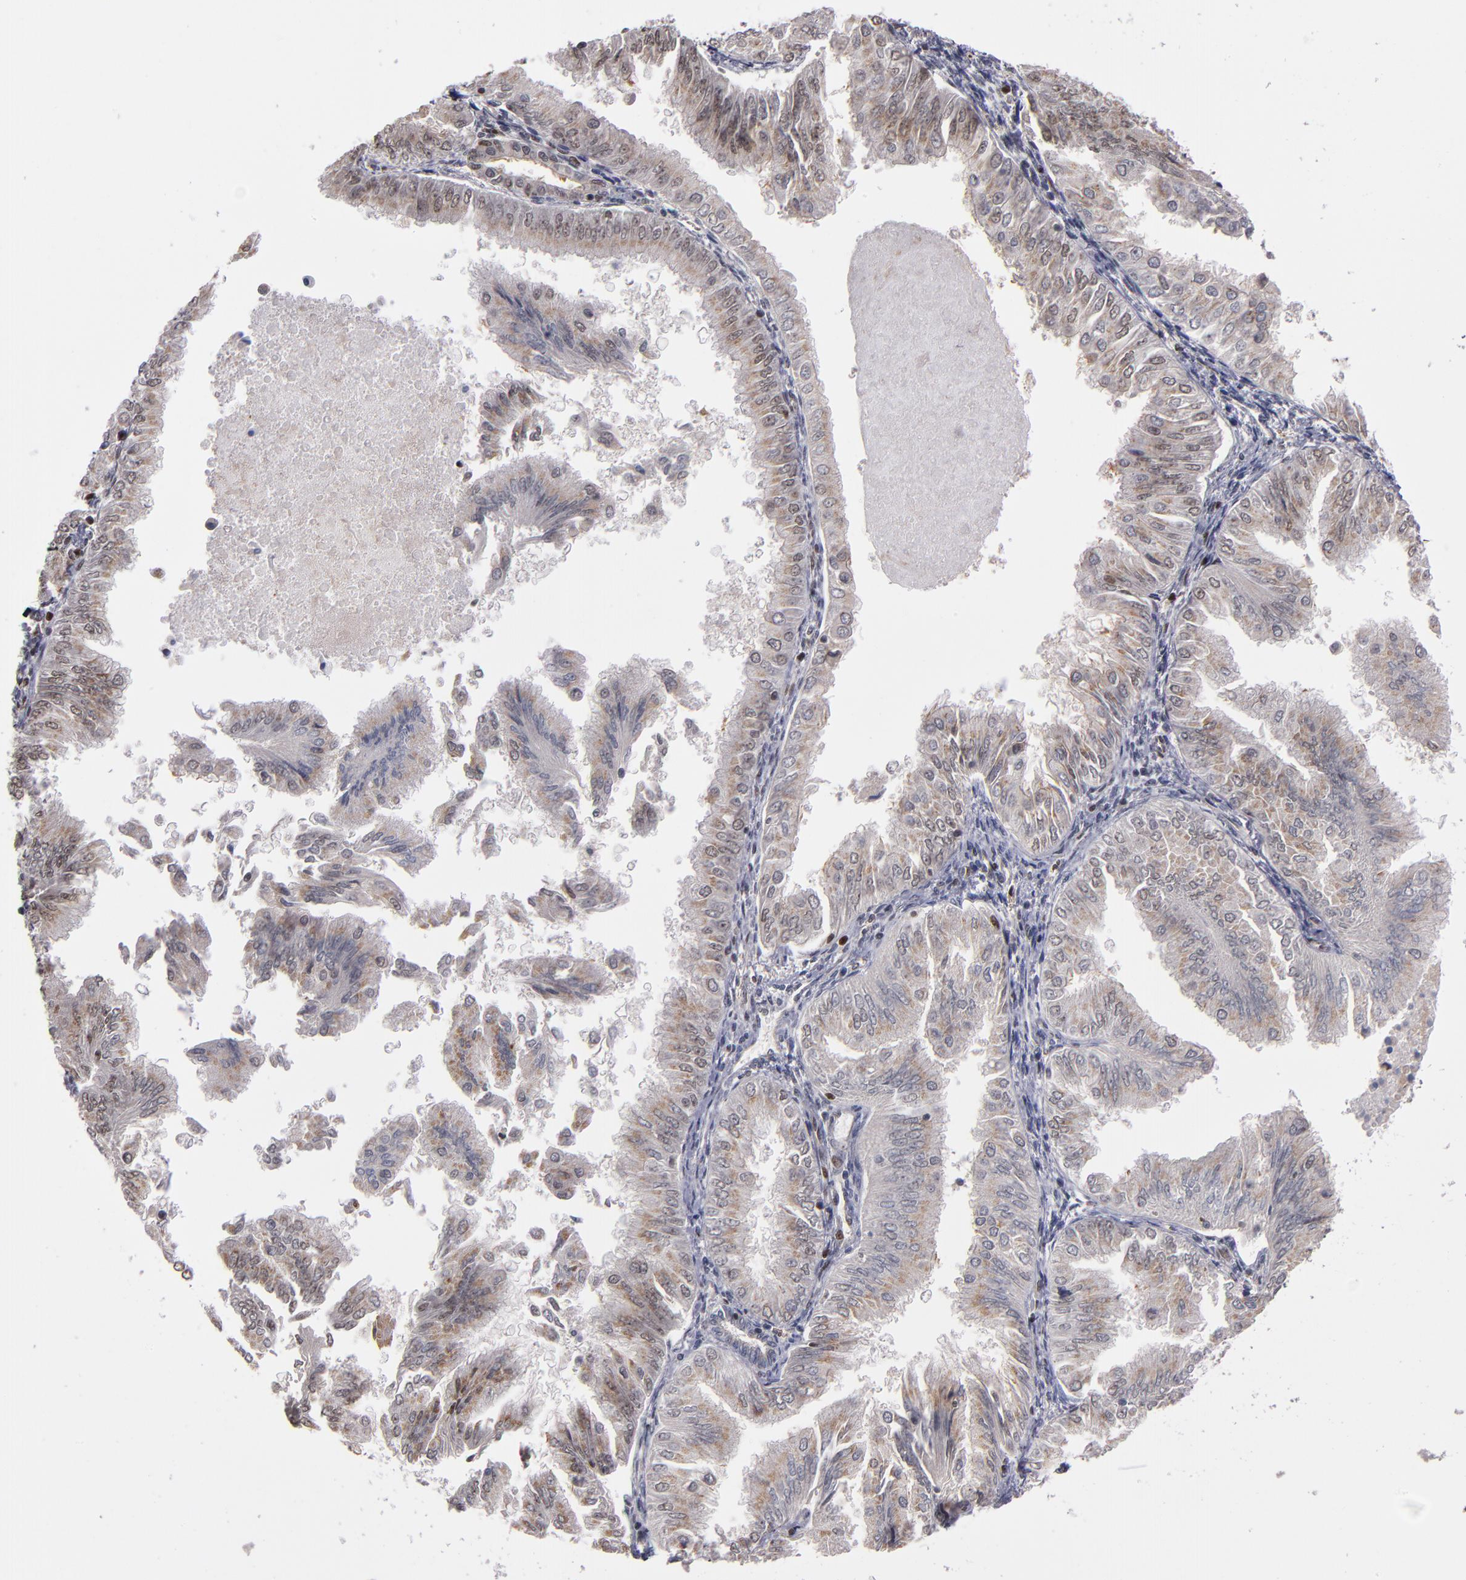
{"staining": {"intensity": "weak", "quantity": ">75%", "location": "cytoplasmic/membranous"}, "tissue": "endometrial cancer", "cell_type": "Tumor cells", "image_type": "cancer", "snomed": [{"axis": "morphology", "description": "Adenocarcinoma, NOS"}, {"axis": "topography", "description": "Endometrium"}], "caption": "Immunohistochemistry (IHC) (DAB (3,3'-diaminobenzidine)) staining of human endometrial cancer (adenocarcinoma) shows weak cytoplasmic/membranous protein staining in about >75% of tumor cells.", "gene": "KDM6A", "patient": {"sex": "female", "age": 53}}